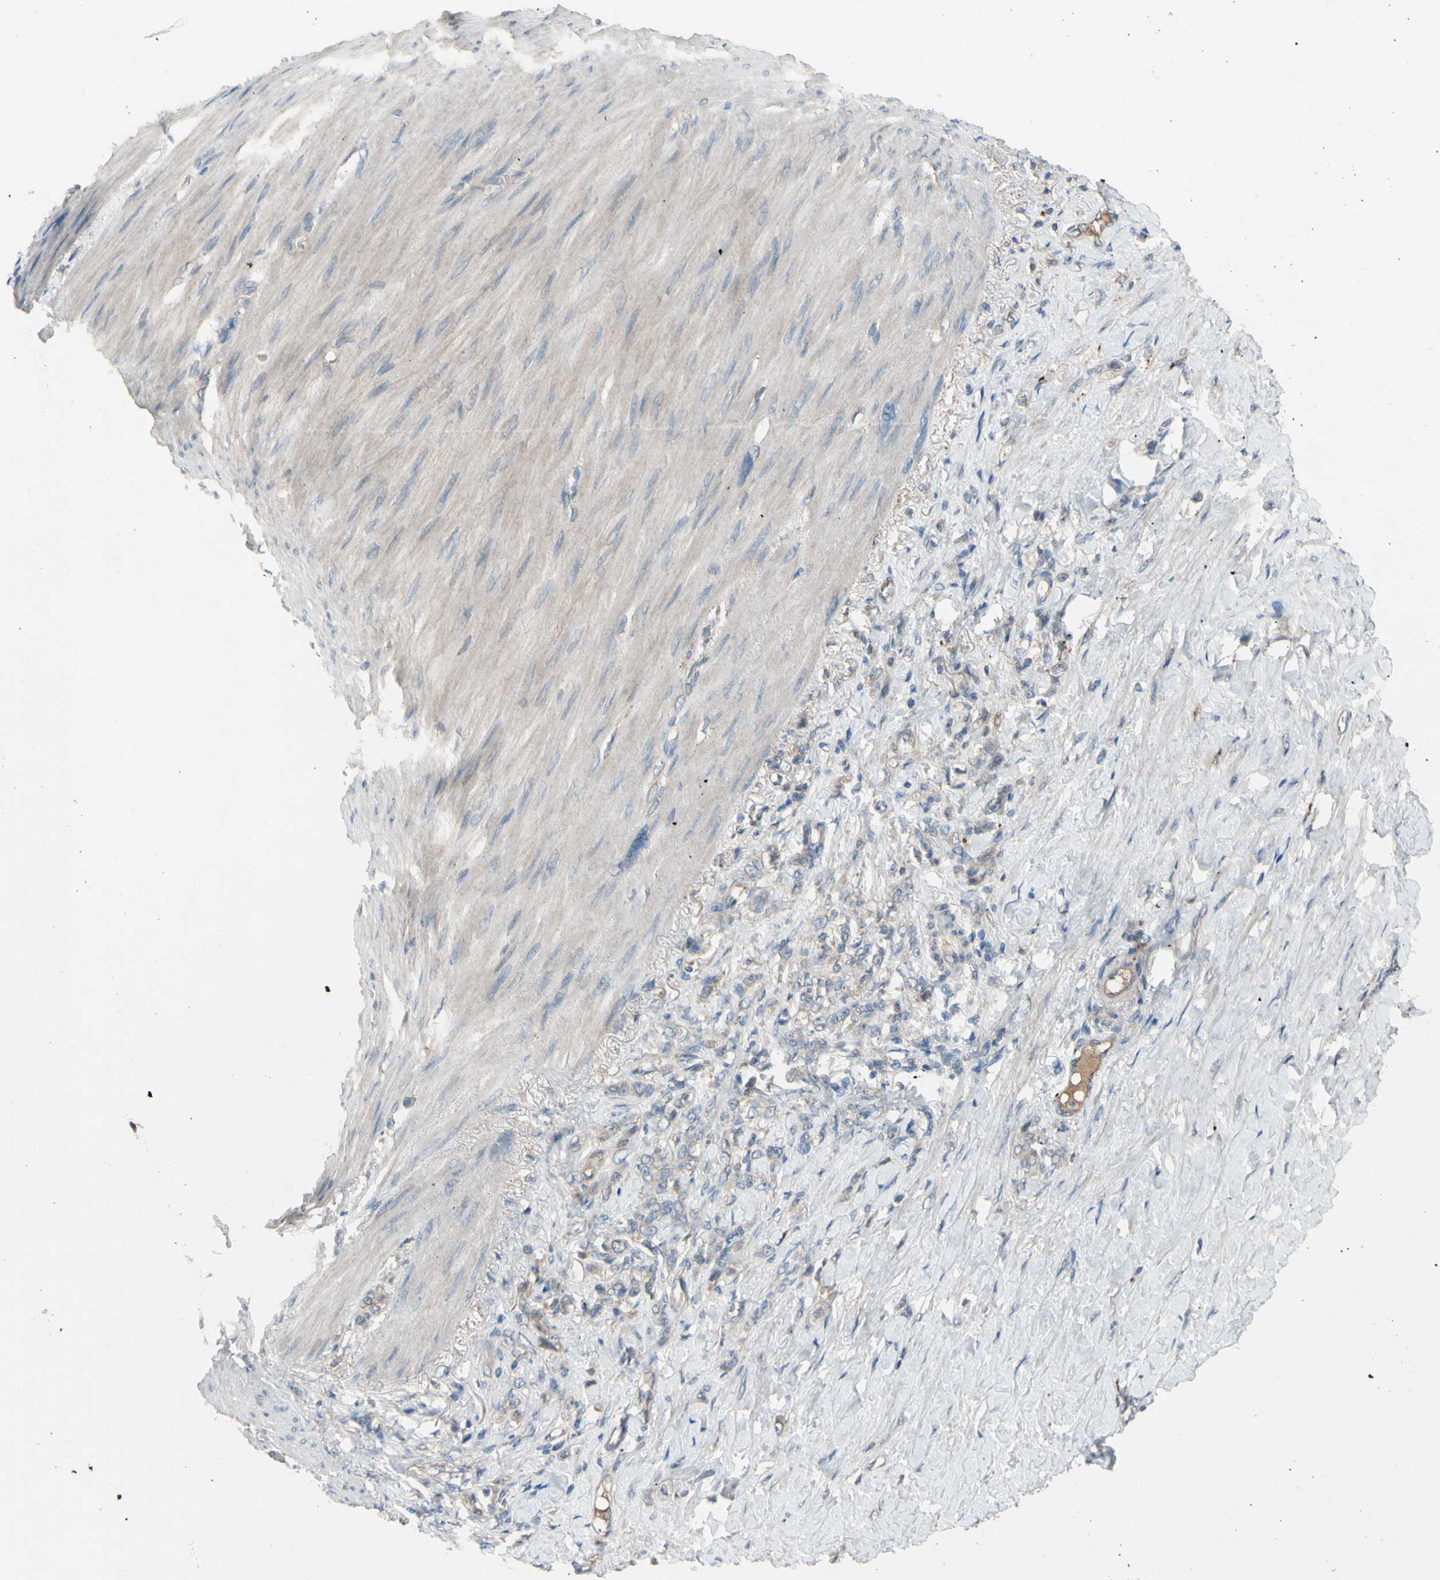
{"staining": {"intensity": "weak", "quantity": "25%-75%", "location": "cytoplasmic/membranous"}, "tissue": "stomach cancer", "cell_type": "Tumor cells", "image_type": "cancer", "snomed": [{"axis": "morphology", "description": "Adenocarcinoma, NOS"}, {"axis": "topography", "description": "Stomach"}], "caption": "IHC micrograph of stomach cancer stained for a protein (brown), which exhibits low levels of weak cytoplasmic/membranous positivity in about 25%-75% of tumor cells.", "gene": "AFP", "patient": {"sex": "male", "age": 82}}